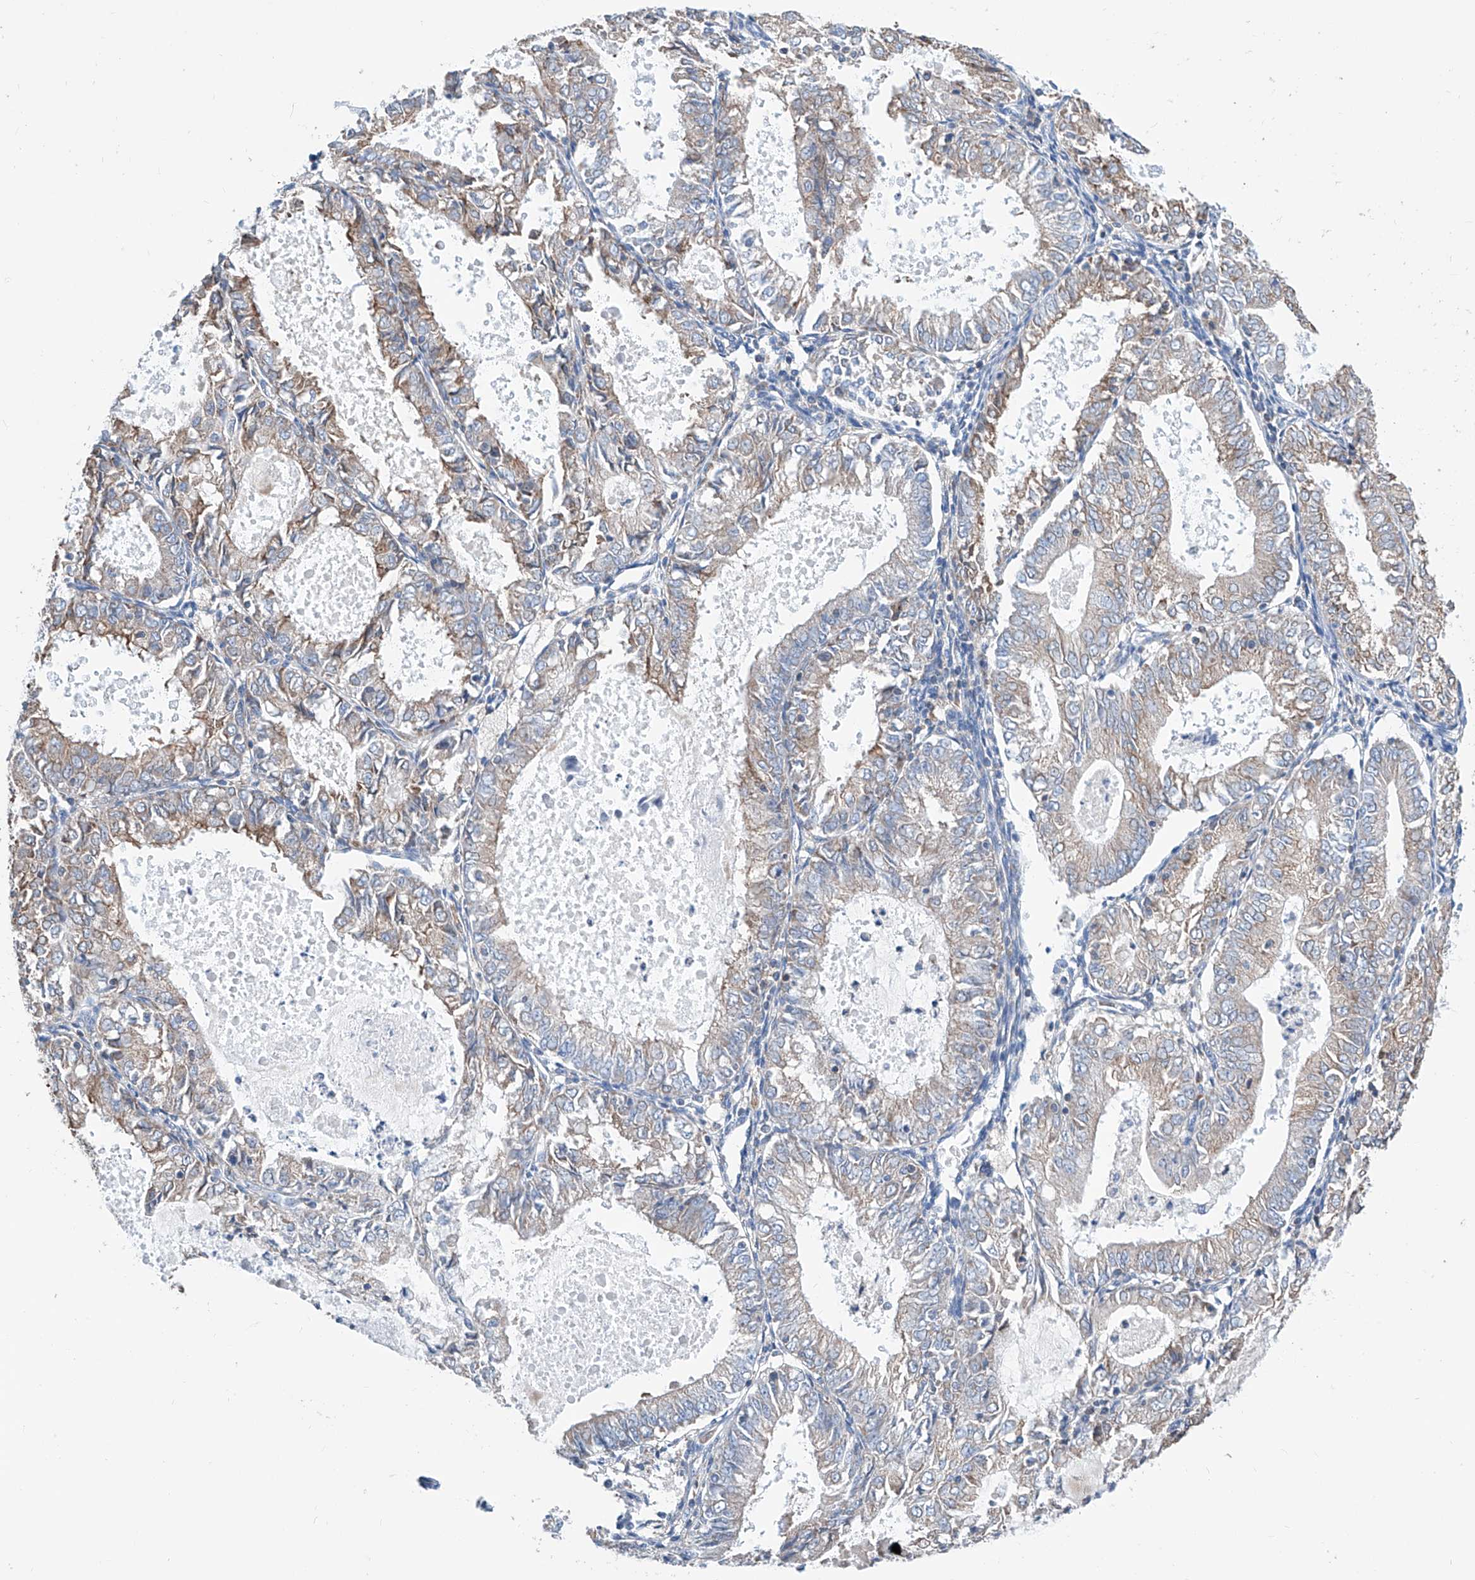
{"staining": {"intensity": "weak", "quantity": "<25%", "location": "cytoplasmic/membranous"}, "tissue": "endometrial cancer", "cell_type": "Tumor cells", "image_type": "cancer", "snomed": [{"axis": "morphology", "description": "Adenocarcinoma, NOS"}, {"axis": "topography", "description": "Endometrium"}], "caption": "DAB (3,3'-diaminobenzidine) immunohistochemical staining of adenocarcinoma (endometrial) displays no significant staining in tumor cells.", "gene": "MAD2L1", "patient": {"sex": "female", "age": 57}}